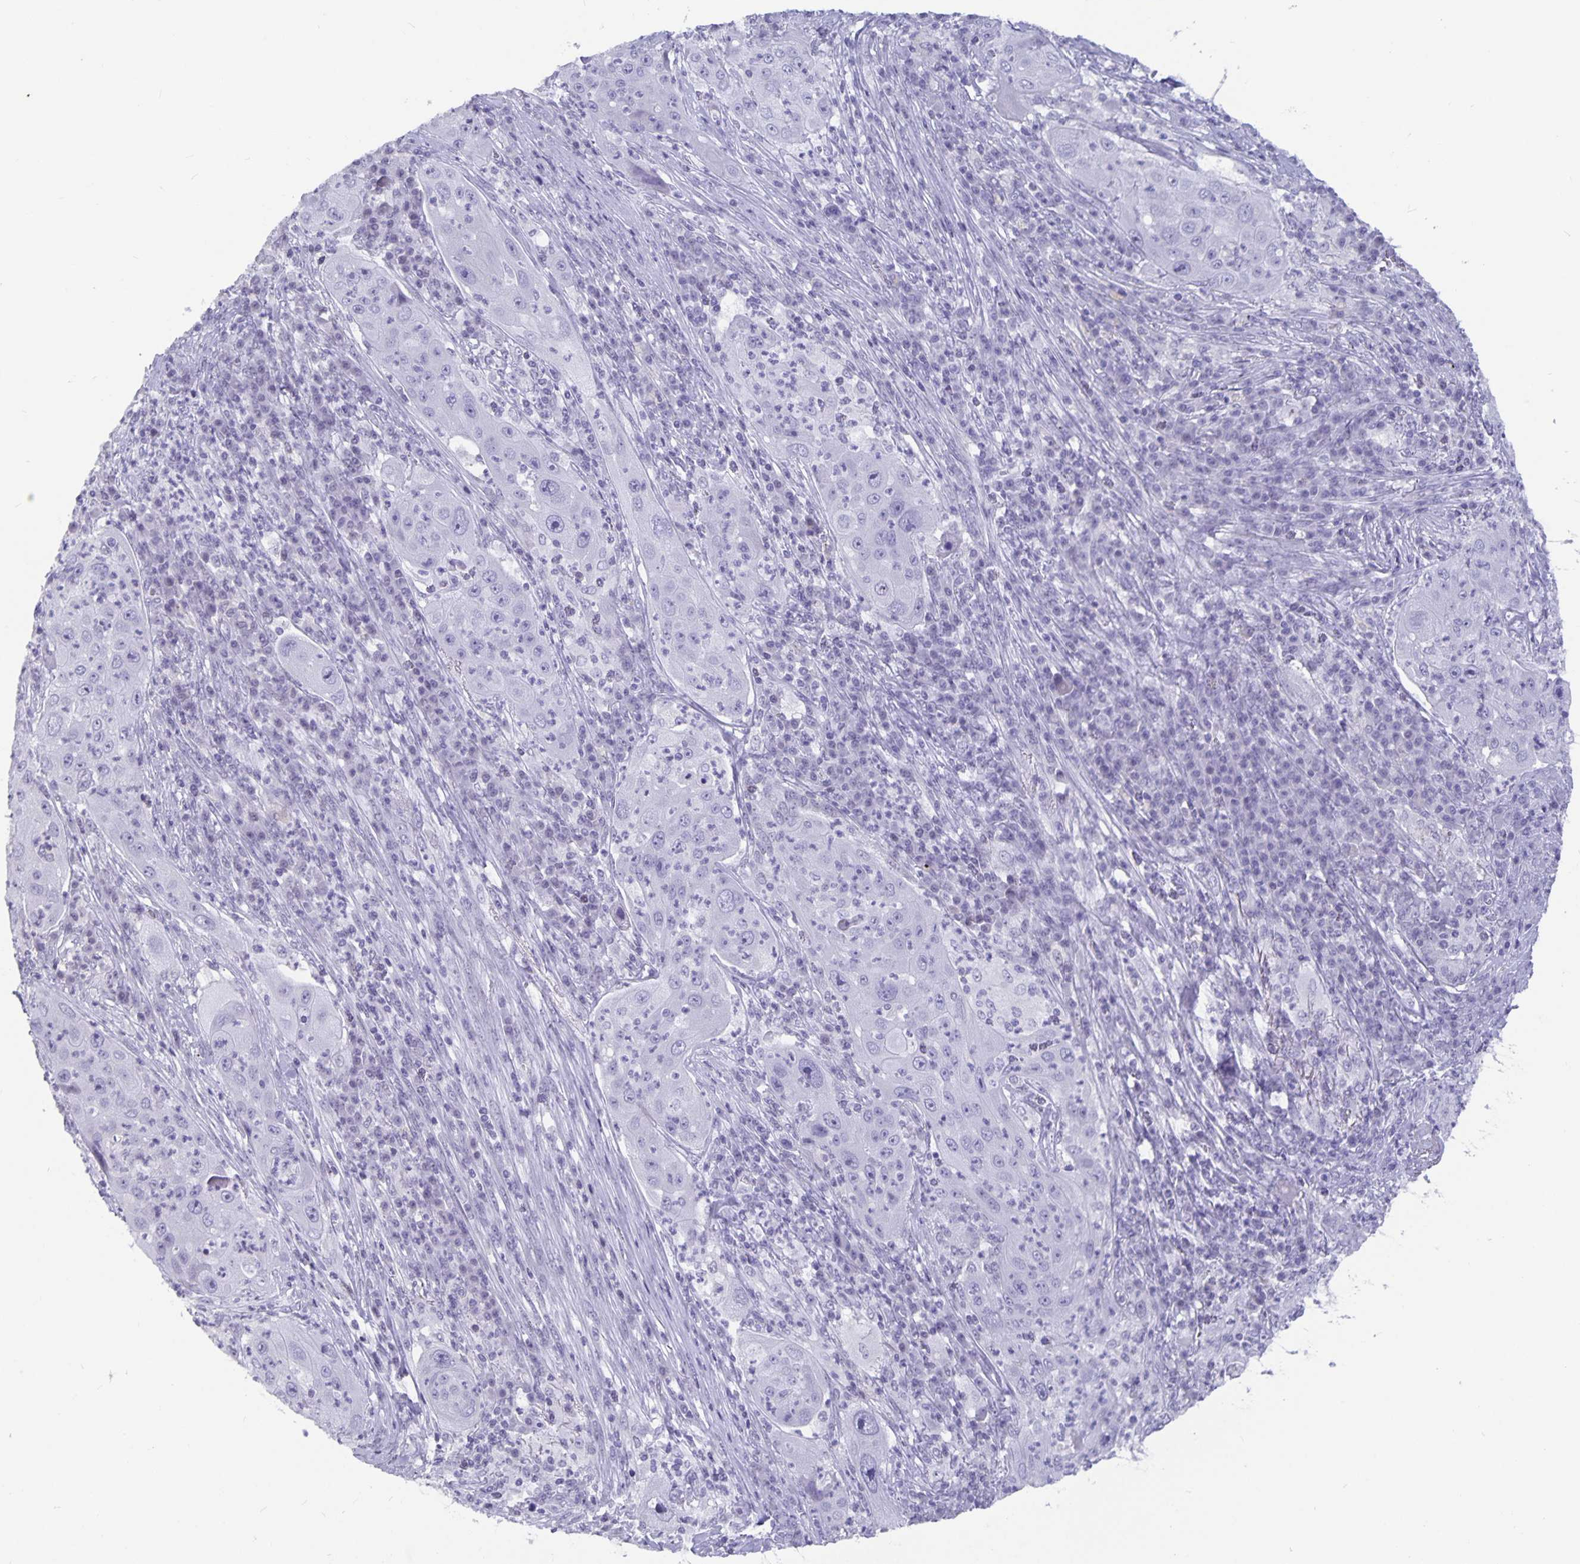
{"staining": {"intensity": "negative", "quantity": "none", "location": "none"}, "tissue": "lung cancer", "cell_type": "Tumor cells", "image_type": "cancer", "snomed": [{"axis": "morphology", "description": "Squamous cell carcinoma, NOS"}, {"axis": "topography", "description": "Lung"}], "caption": "The micrograph demonstrates no significant expression in tumor cells of lung cancer. (Brightfield microscopy of DAB (3,3'-diaminobenzidine) IHC at high magnification).", "gene": "OLIG2", "patient": {"sex": "female", "age": 59}}